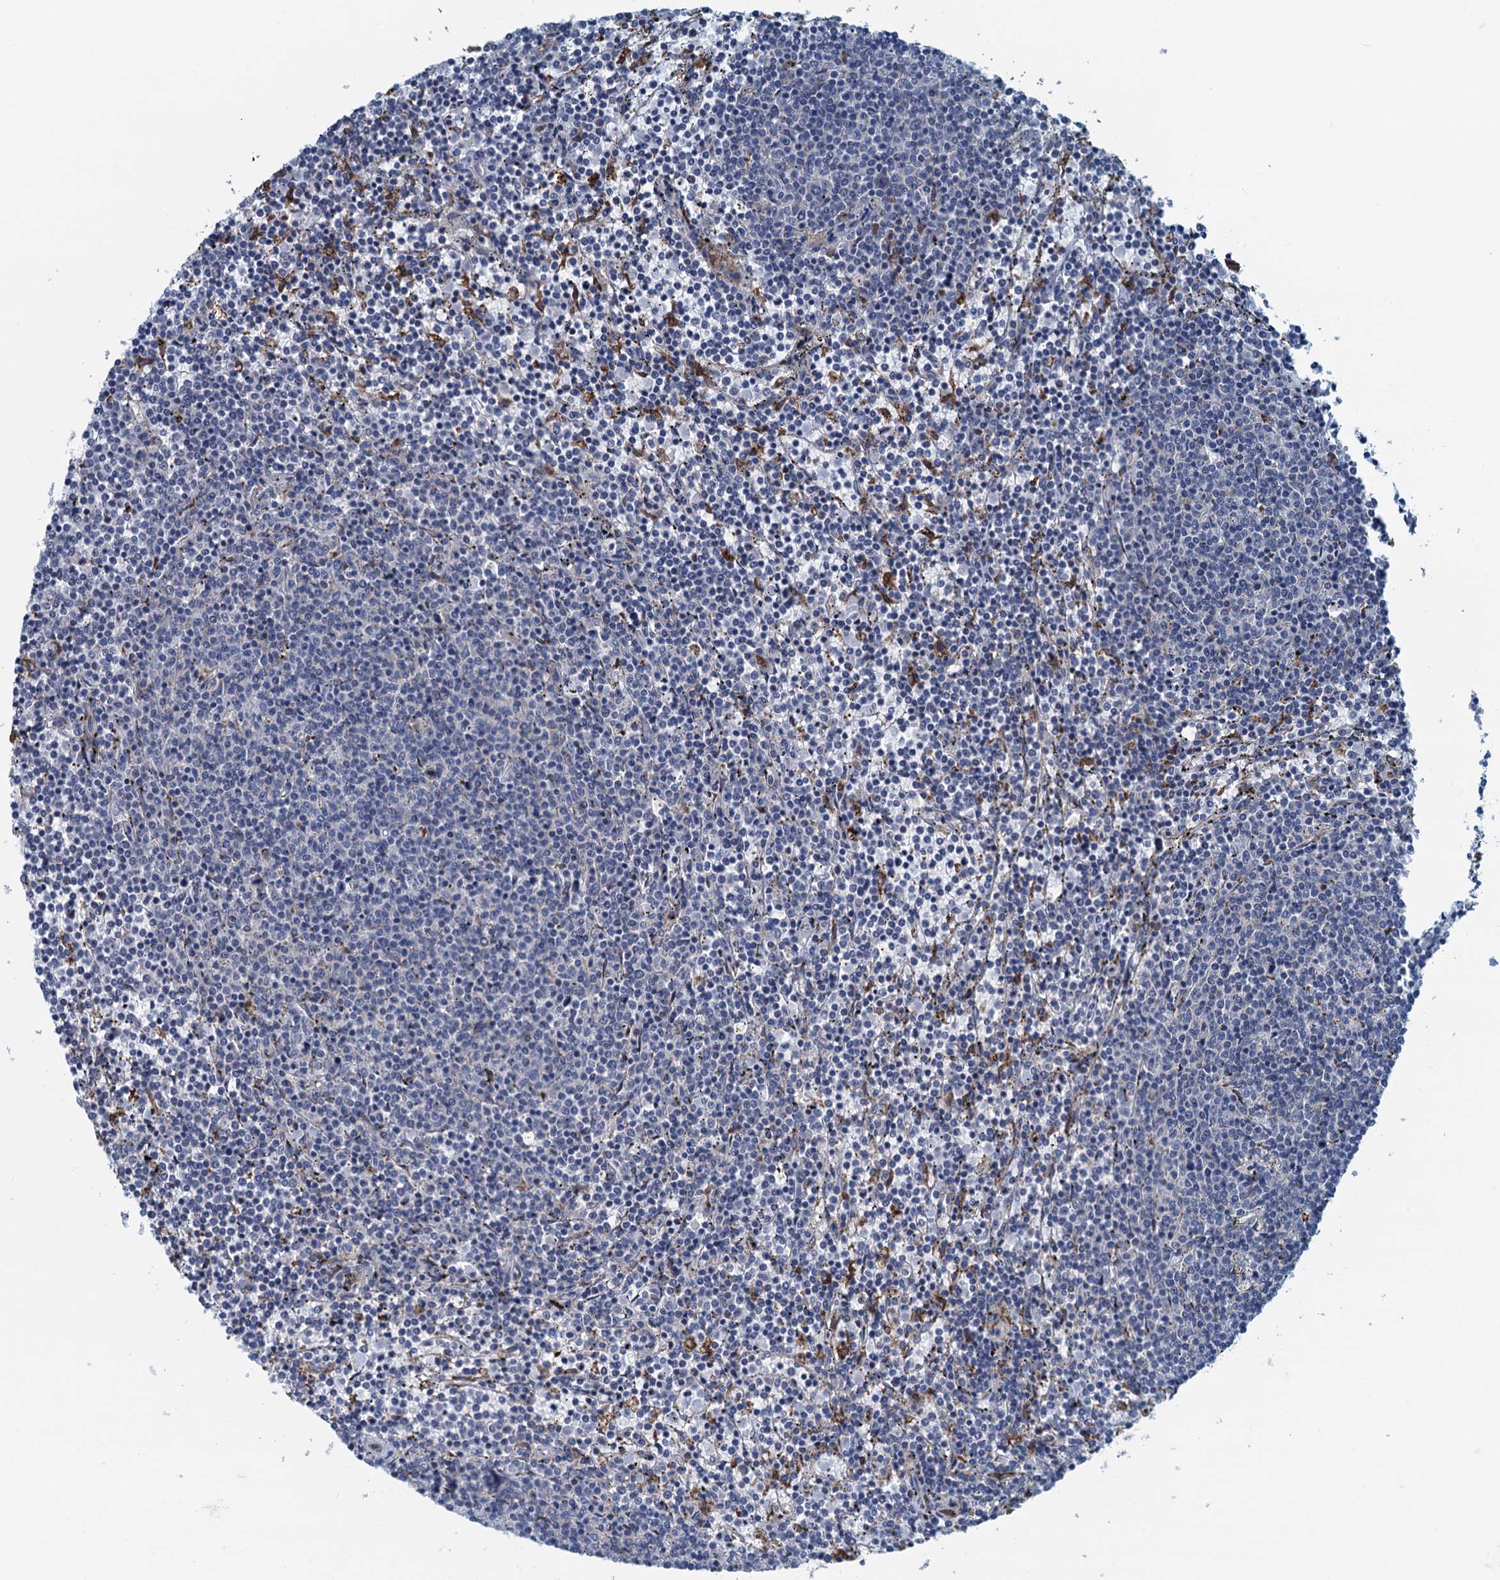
{"staining": {"intensity": "negative", "quantity": "none", "location": "none"}, "tissue": "lymphoma", "cell_type": "Tumor cells", "image_type": "cancer", "snomed": [{"axis": "morphology", "description": "Malignant lymphoma, non-Hodgkin's type, Low grade"}, {"axis": "topography", "description": "Spleen"}], "caption": "IHC of human low-grade malignant lymphoma, non-Hodgkin's type reveals no staining in tumor cells. (Brightfield microscopy of DAB IHC at high magnification).", "gene": "MYDGF", "patient": {"sex": "female", "age": 50}}